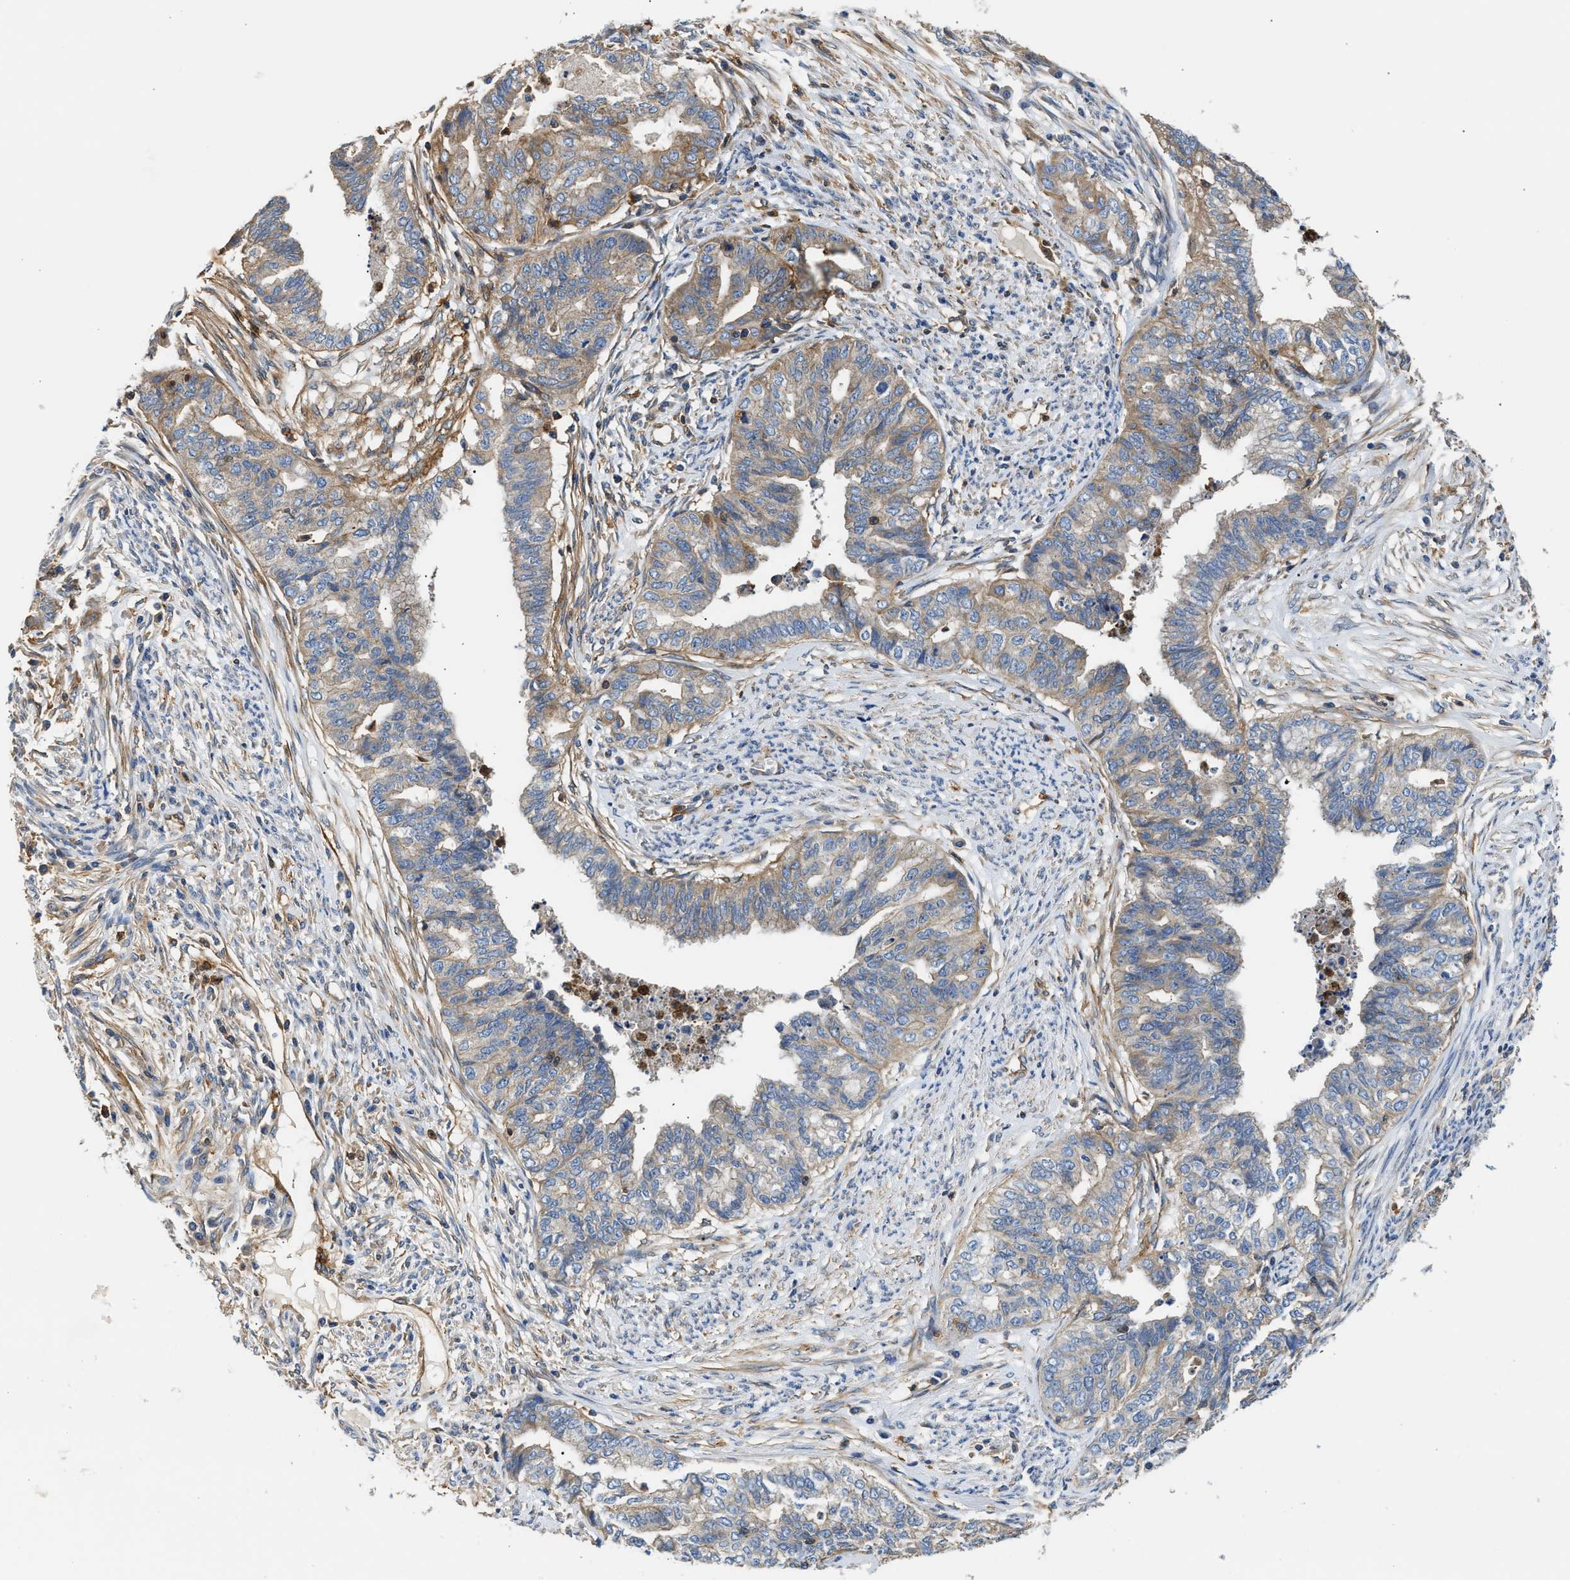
{"staining": {"intensity": "moderate", "quantity": "25%-75%", "location": "cytoplasmic/membranous"}, "tissue": "endometrial cancer", "cell_type": "Tumor cells", "image_type": "cancer", "snomed": [{"axis": "morphology", "description": "Adenocarcinoma, NOS"}, {"axis": "topography", "description": "Endometrium"}], "caption": "A photomicrograph of endometrial adenocarcinoma stained for a protein reveals moderate cytoplasmic/membranous brown staining in tumor cells. Immunohistochemistry (ihc) stains the protein of interest in brown and the nuclei are stained blue.", "gene": "SAMD9L", "patient": {"sex": "female", "age": 79}}